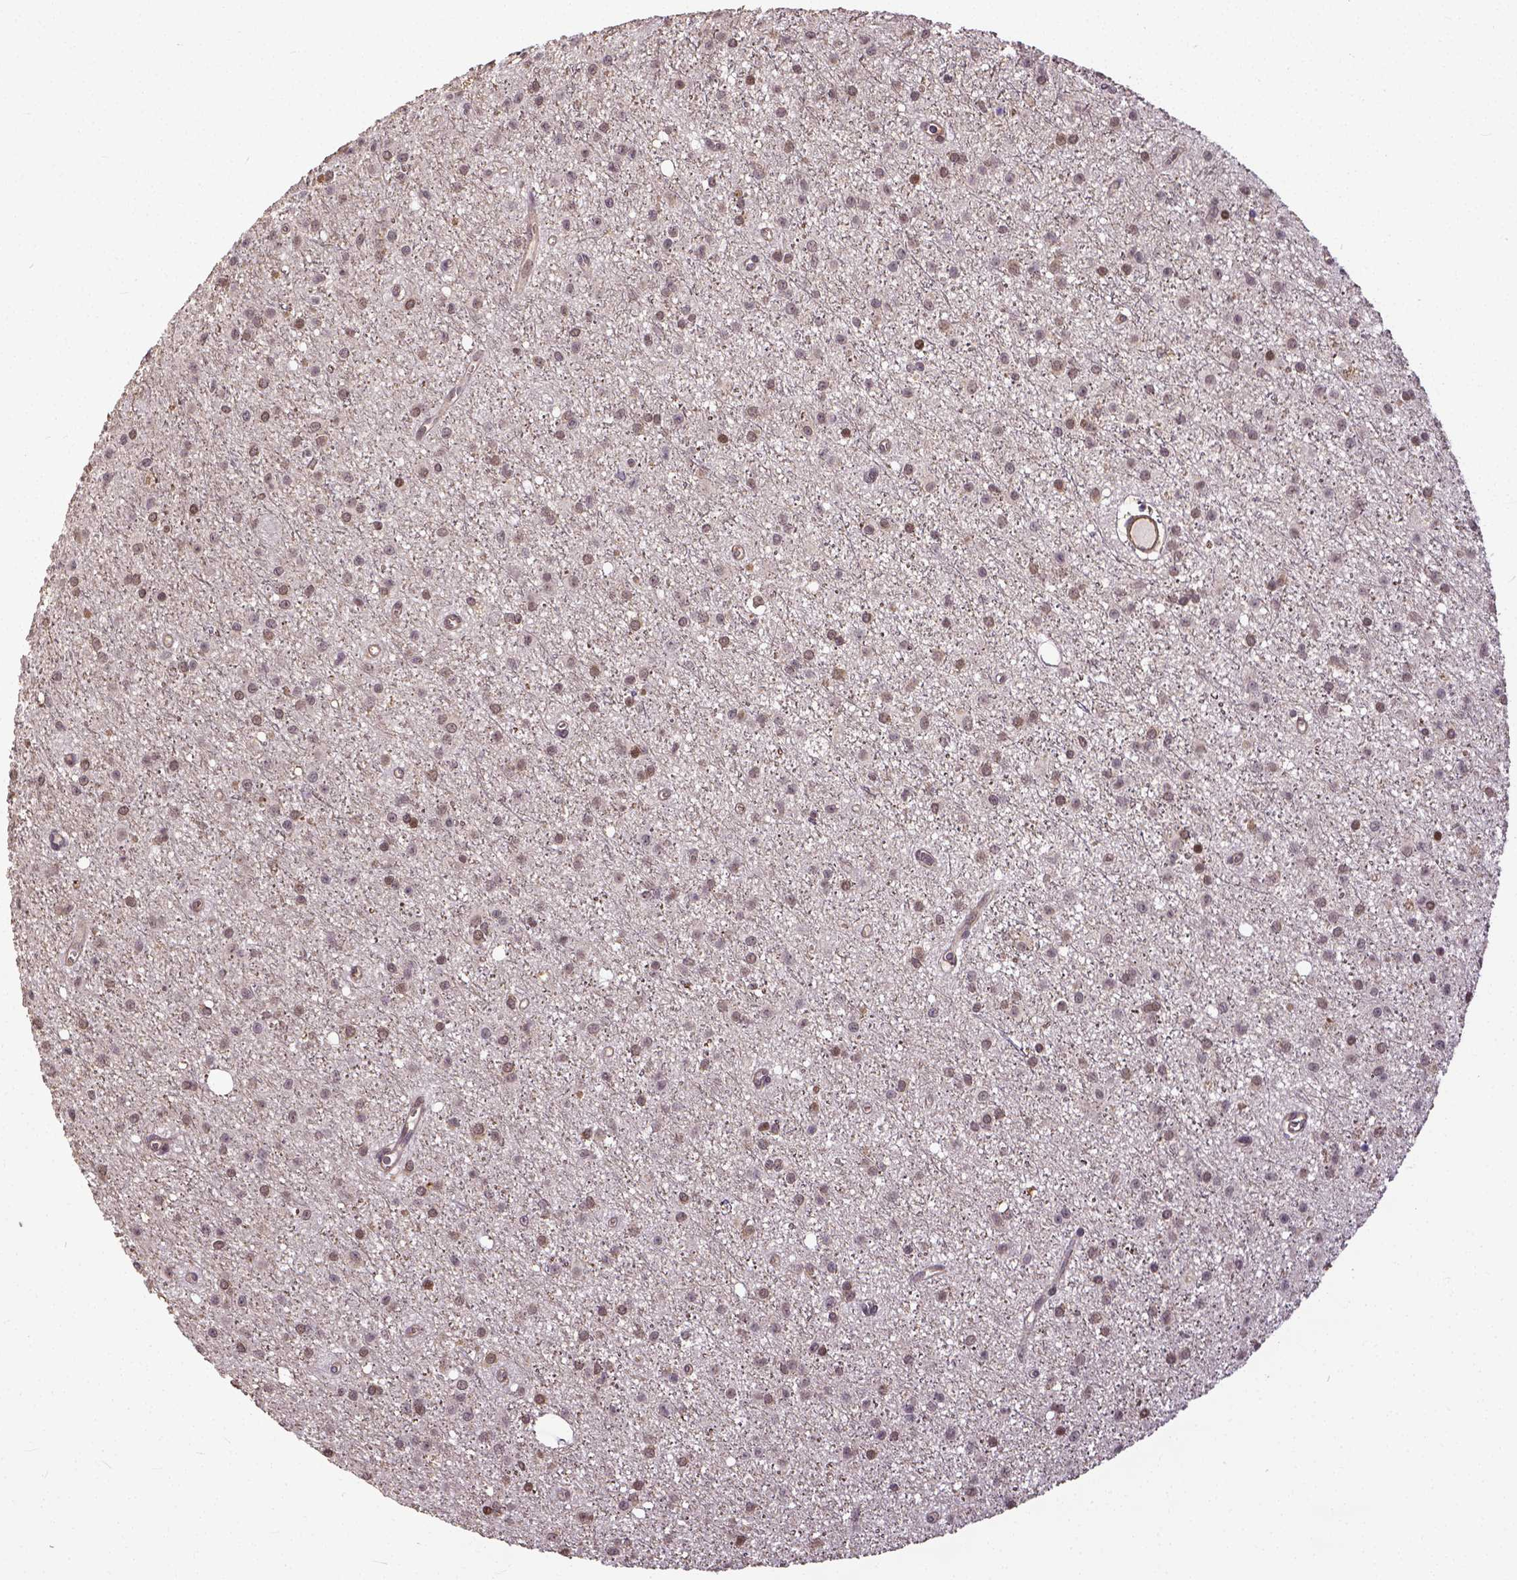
{"staining": {"intensity": "weak", "quantity": "25%-75%", "location": "cytoplasmic/membranous"}, "tissue": "glioma", "cell_type": "Tumor cells", "image_type": "cancer", "snomed": [{"axis": "morphology", "description": "Glioma, malignant, Low grade"}, {"axis": "topography", "description": "Brain"}], "caption": "Brown immunohistochemical staining in malignant glioma (low-grade) displays weak cytoplasmic/membranous staining in approximately 25%-75% of tumor cells. The protein of interest is stained brown, and the nuclei are stained in blue (DAB IHC with brightfield microscopy, high magnification).", "gene": "DICER1", "patient": {"sex": "male", "age": 27}}